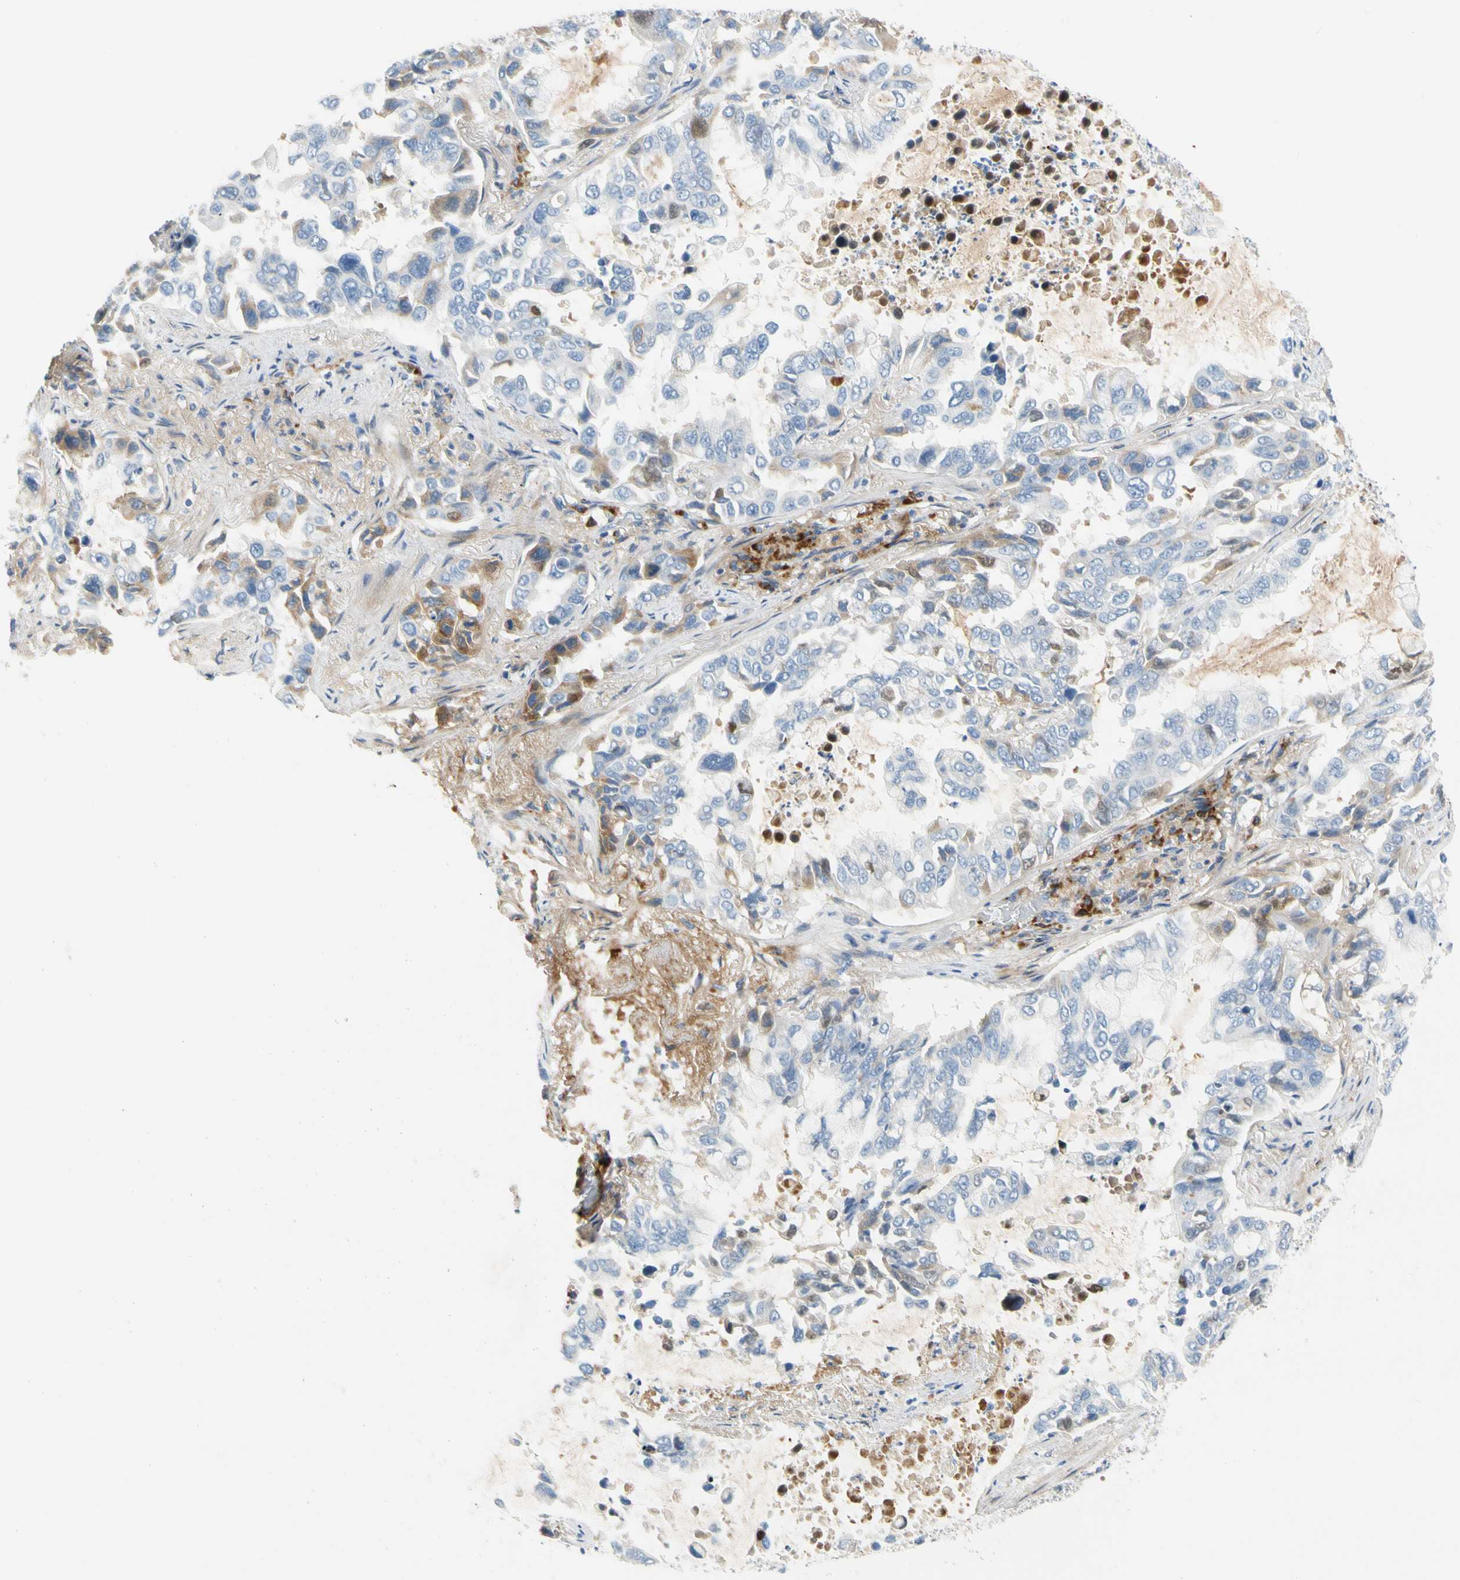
{"staining": {"intensity": "moderate", "quantity": "<25%", "location": "cytoplasmic/membranous"}, "tissue": "lung cancer", "cell_type": "Tumor cells", "image_type": "cancer", "snomed": [{"axis": "morphology", "description": "Adenocarcinoma, NOS"}, {"axis": "topography", "description": "Lung"}], "caption": "This is a histology image of immunohistochemistry staining of lung adenocarcinoma, which shows moderate positivity in the cytoplasmic/membranous of tumor cells.", "gene": "PPBP", "patient": {"sex": "male", "age": 64}}